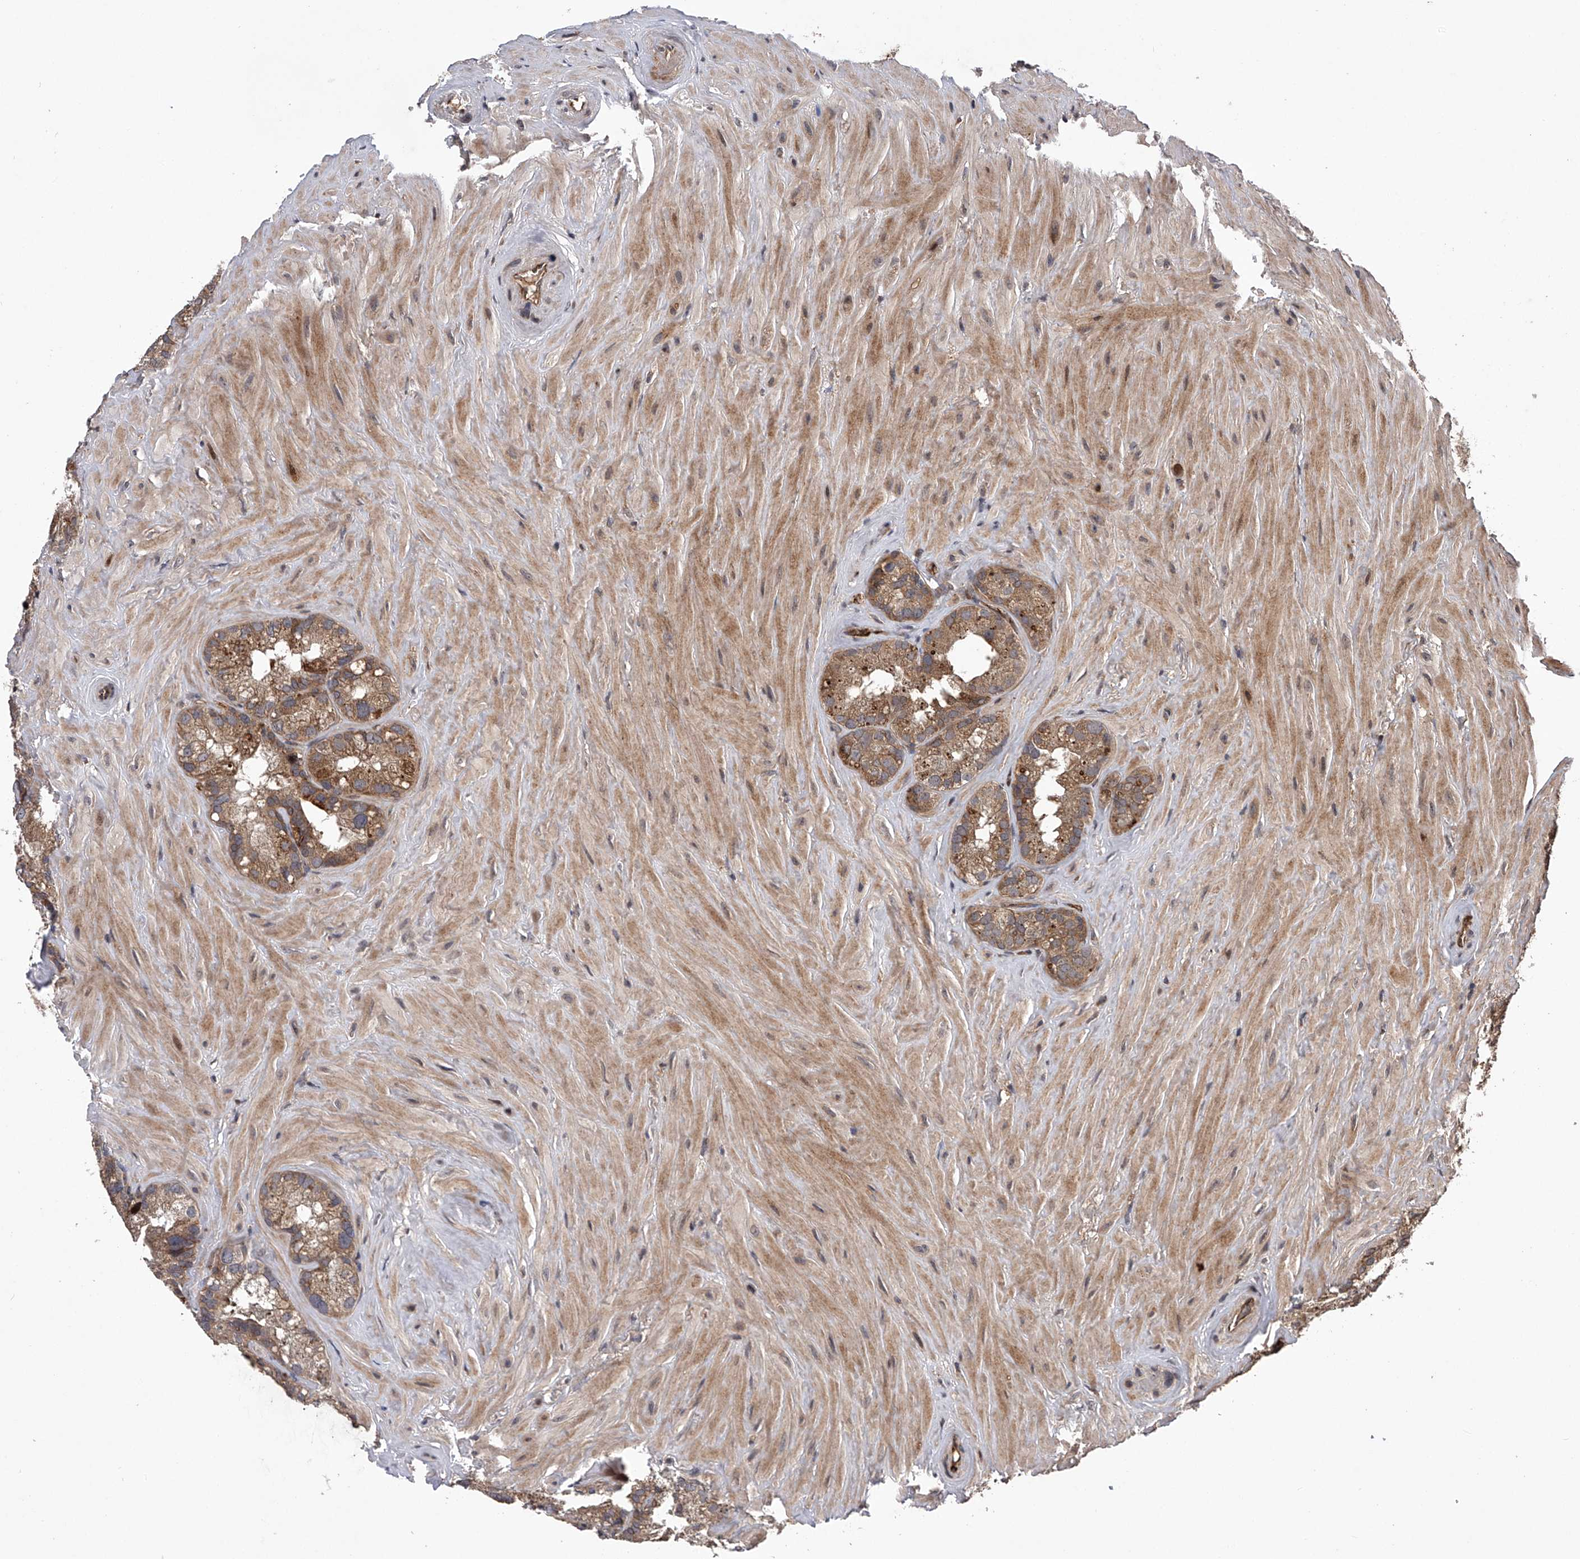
{"staining": {"intensity": "strong", "quantity": ">75%", "location": "cytoplasmic/membranous"}, "tissue": "seminal vesicle", "cell_type": "Glandular cells", "image_type": "normal", "snomed": [{"axis": "morphology", "description": "Normal tissue, NOS"}, {"axis": "topography", "description": "Prostate"}, {"axis": "topography", "description": "Seminal veicle"}], "caption": "Strong cytoplasmic/membranous positivity is appreciated in approximately >75% of glandular cells in unremarkable seminal vesicle.", "gene": "MAP3K11", "patient": {"sex": "male", "age": 68}}